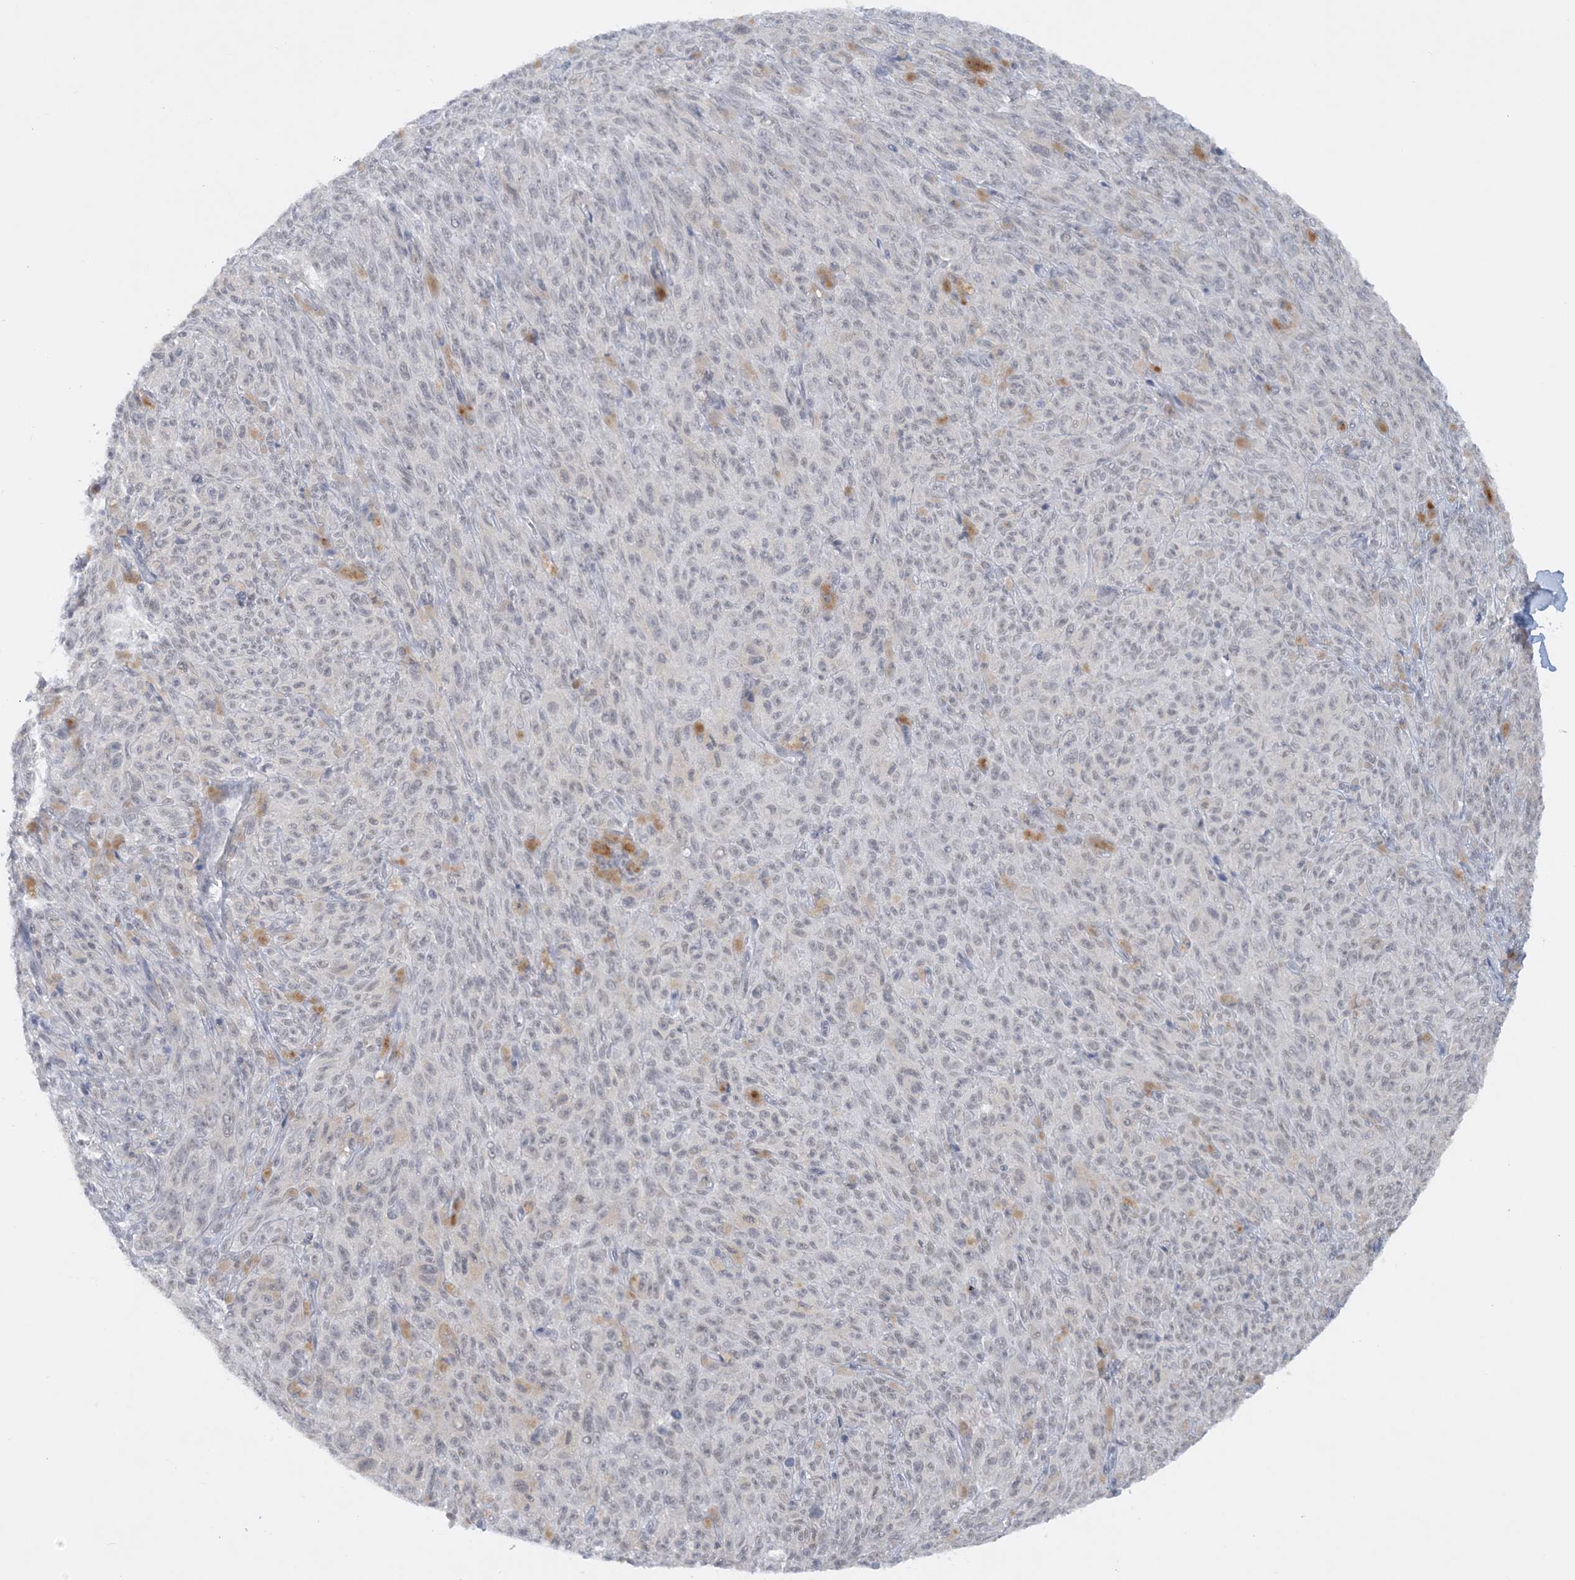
{"staining": {"intensity": "weak", "quantity": "<25%", "location": "nuclear"}, "tissue": "melanoma", "cell_type": "Tumor cells", "image_type": "cancer", "snomed": [{"axis": "morphology", "description": "Malignant melanoma, NOS"}, {"axis": "topography", "description": "Skin"}], "caption": "Immunohistochemistry histopathology image of human malignant melanoma stained for a protein (brown), which displays no positivity in tumor cells.", "gene": "KMT2D", "patient": {"sex": "female", "age": 82}}